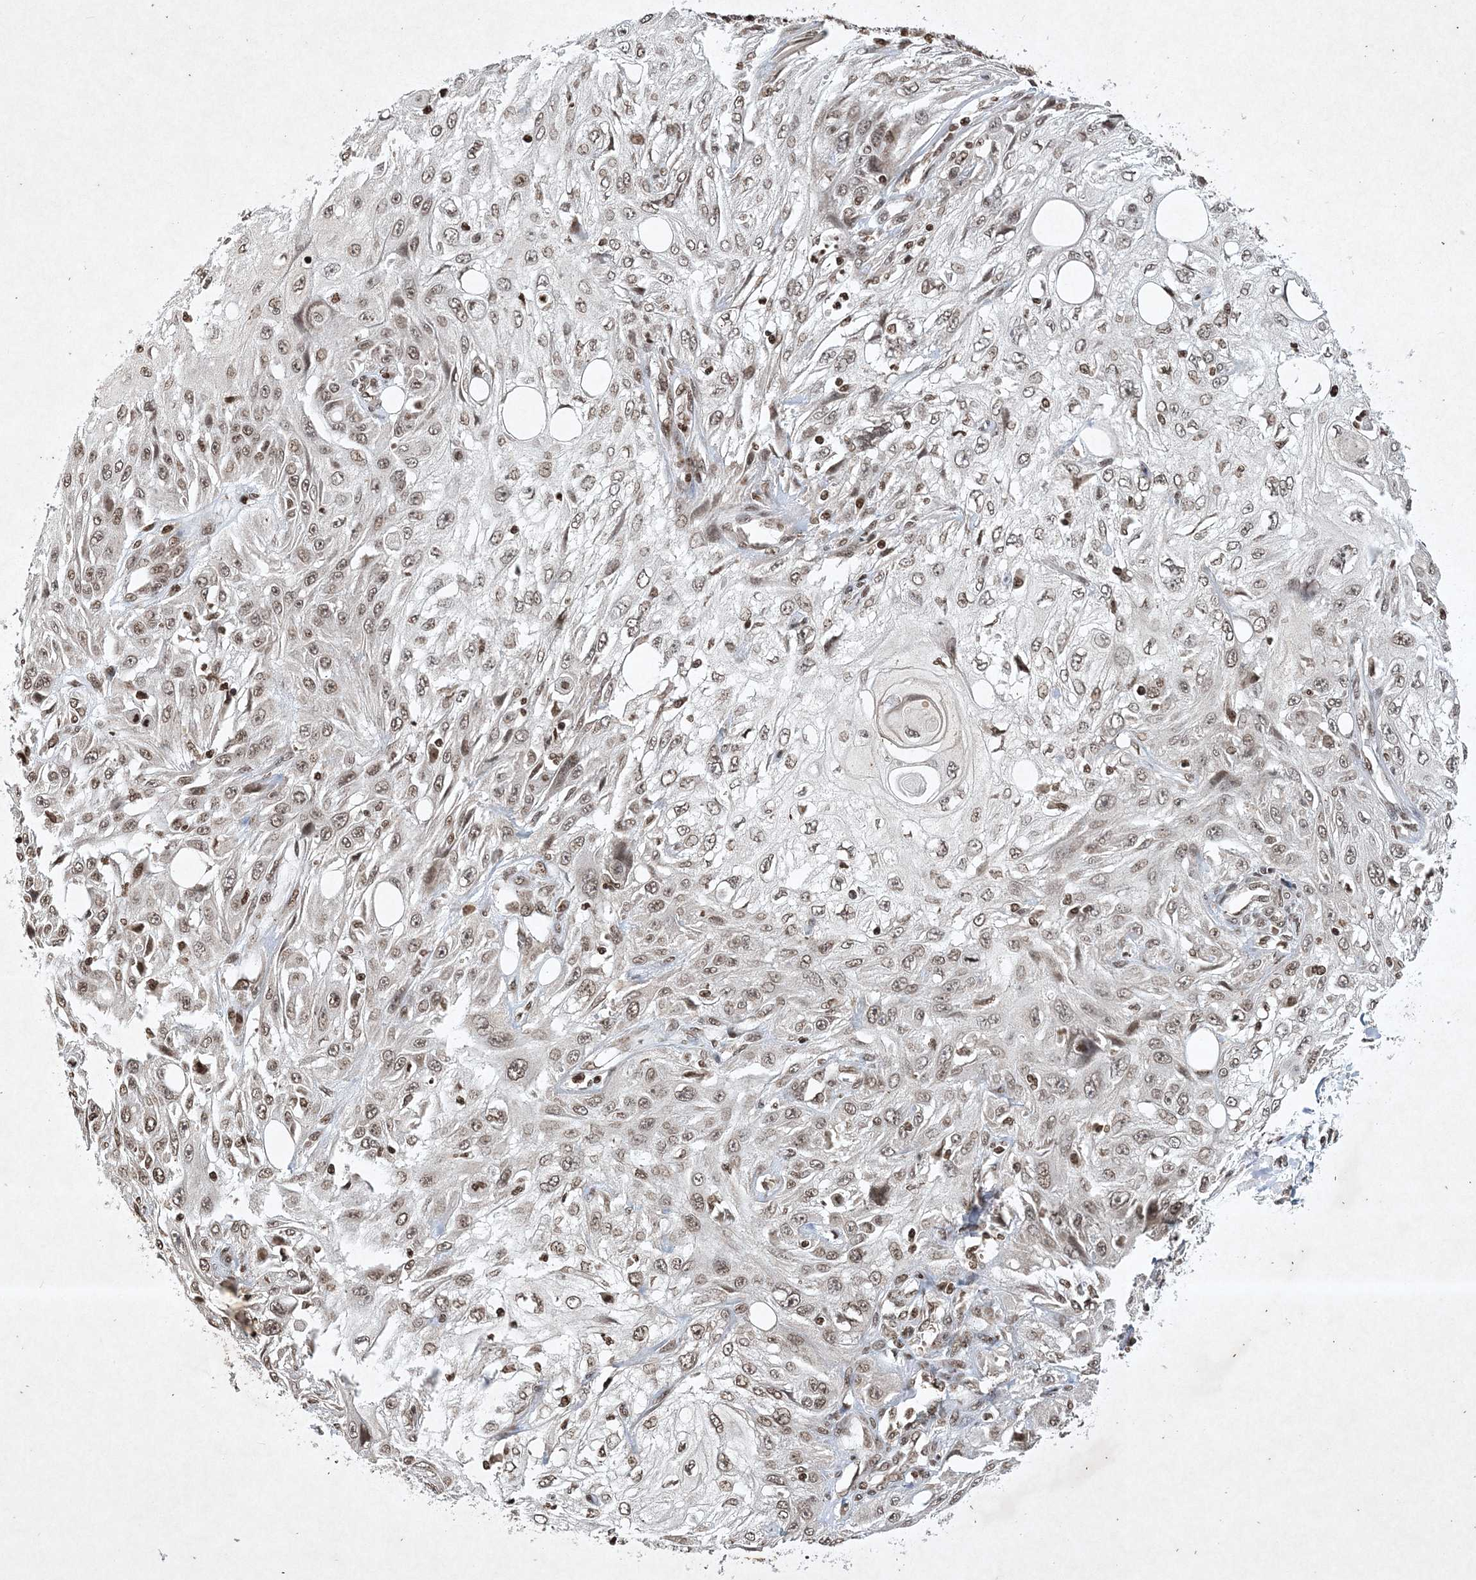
{"staining": {"intensity": "weak", "quantity": ">75%", "location": "nuclear"}, "tissue": "skin cancer", "cell_type": "Tumor cells", "image_type": "cancer", "snomed": [{"axis": "morphology", "description": "Squamous cell carcinoma, NOS"}, {"axis": "topography", "description": "Skin"}], "caption": "Immunohistochemistry of human squamous cell carcinoma (skin) reveals low levels of weak nuclear expression in approximately >75% of tumor cells.", "gene": "NEDD9", "patient": {"sex": "male", "age": 75}}